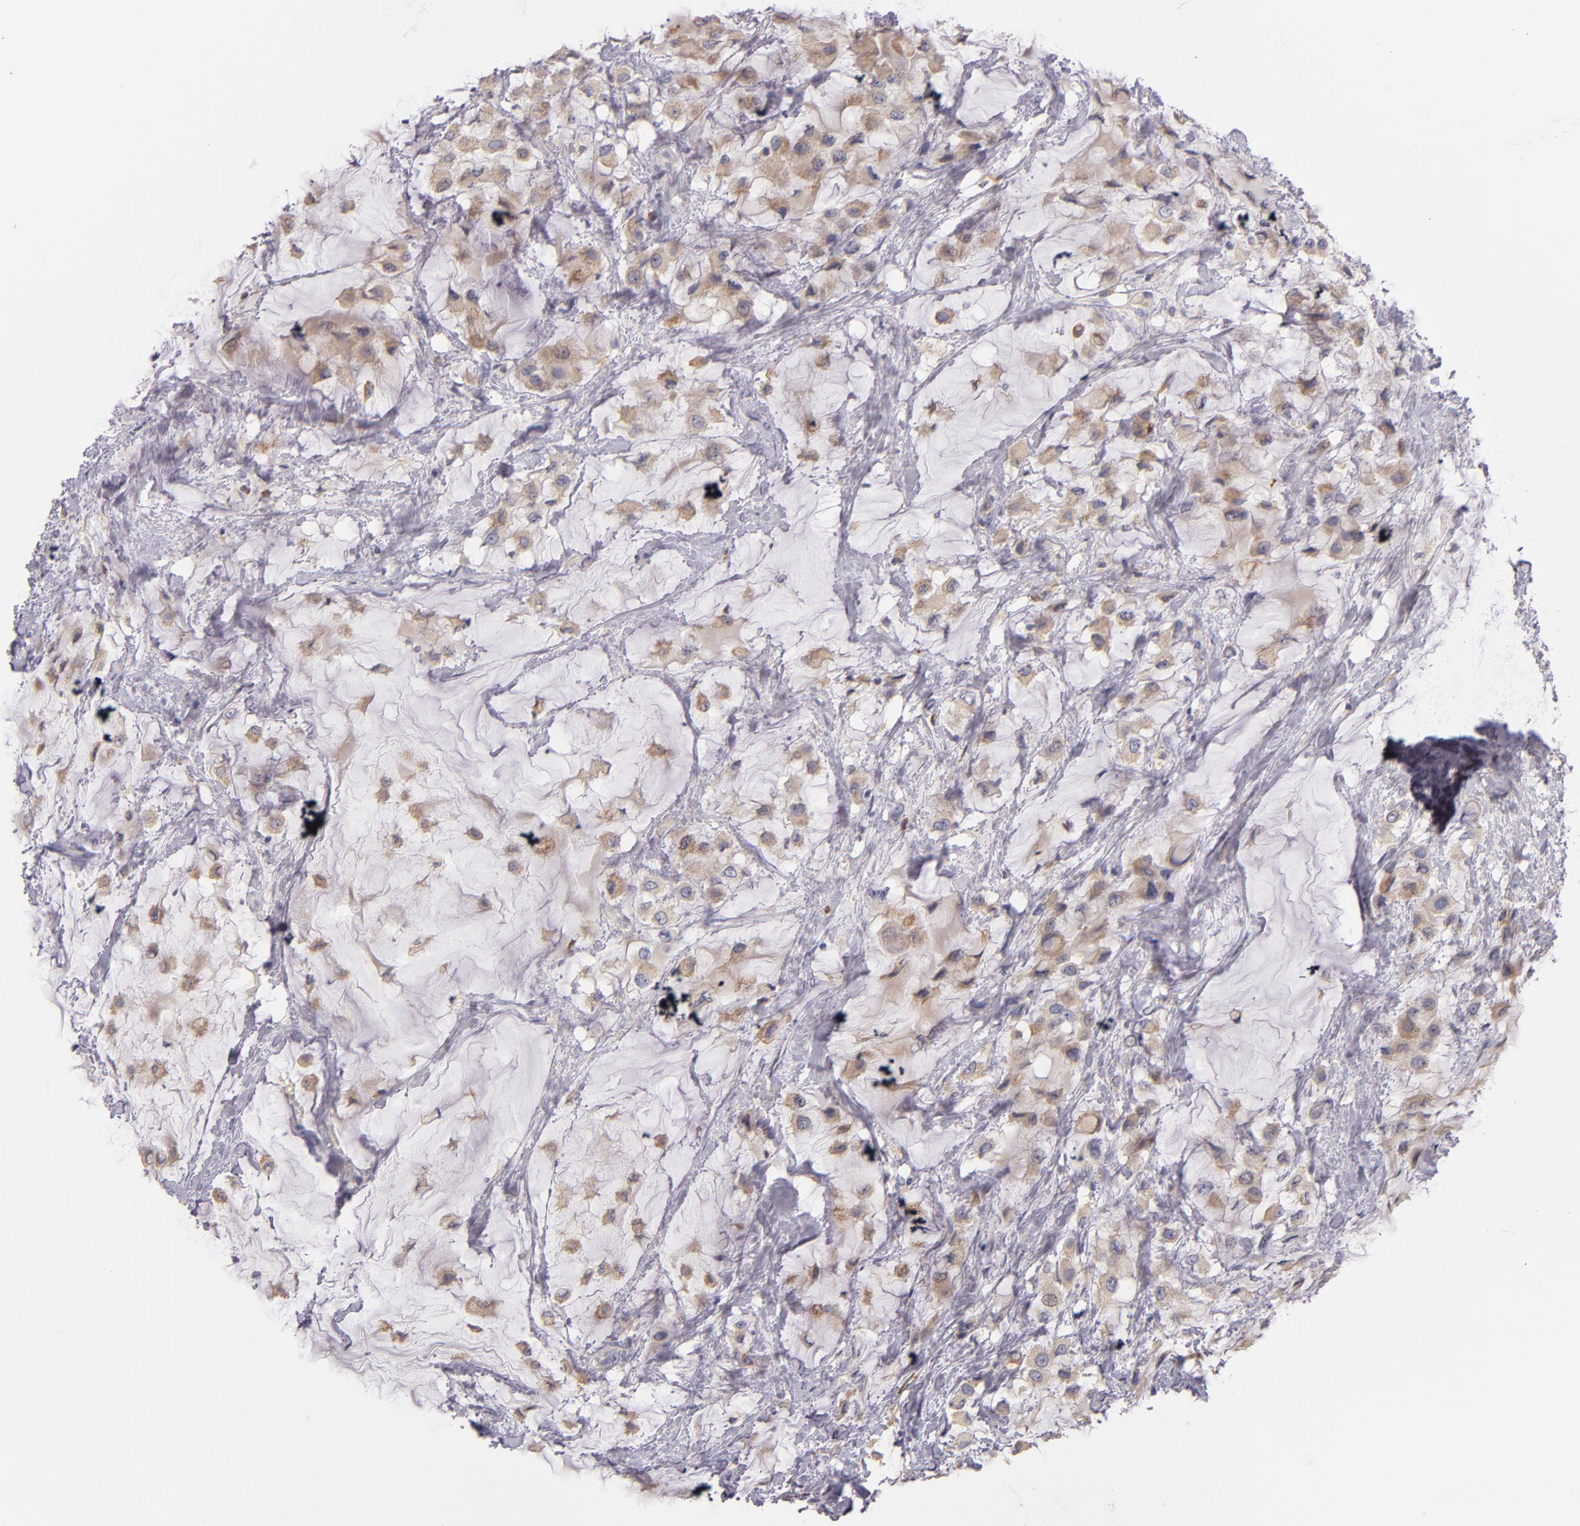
{"staining": {"intensity": "moderate", "quantity": ">75%", "location": "cytoplasmic/membranous"}, "tissue": "breast cancer", "cell_type": "Tumor cells", "image_type": "cancer", "snomed": [{"axis": "morphology", "description": "Lobular carcinoma"}, {"axis": "topography", "description": "Breast"}], "caption": "This histopathology image shows IHC staining of human breast lobular carcinoma, with medium moderate cytoplasmic/membranous positivity in about >75% of tumor cells.", "gene": "TLR8", "patient": {"sex": "female", "age": 85}}